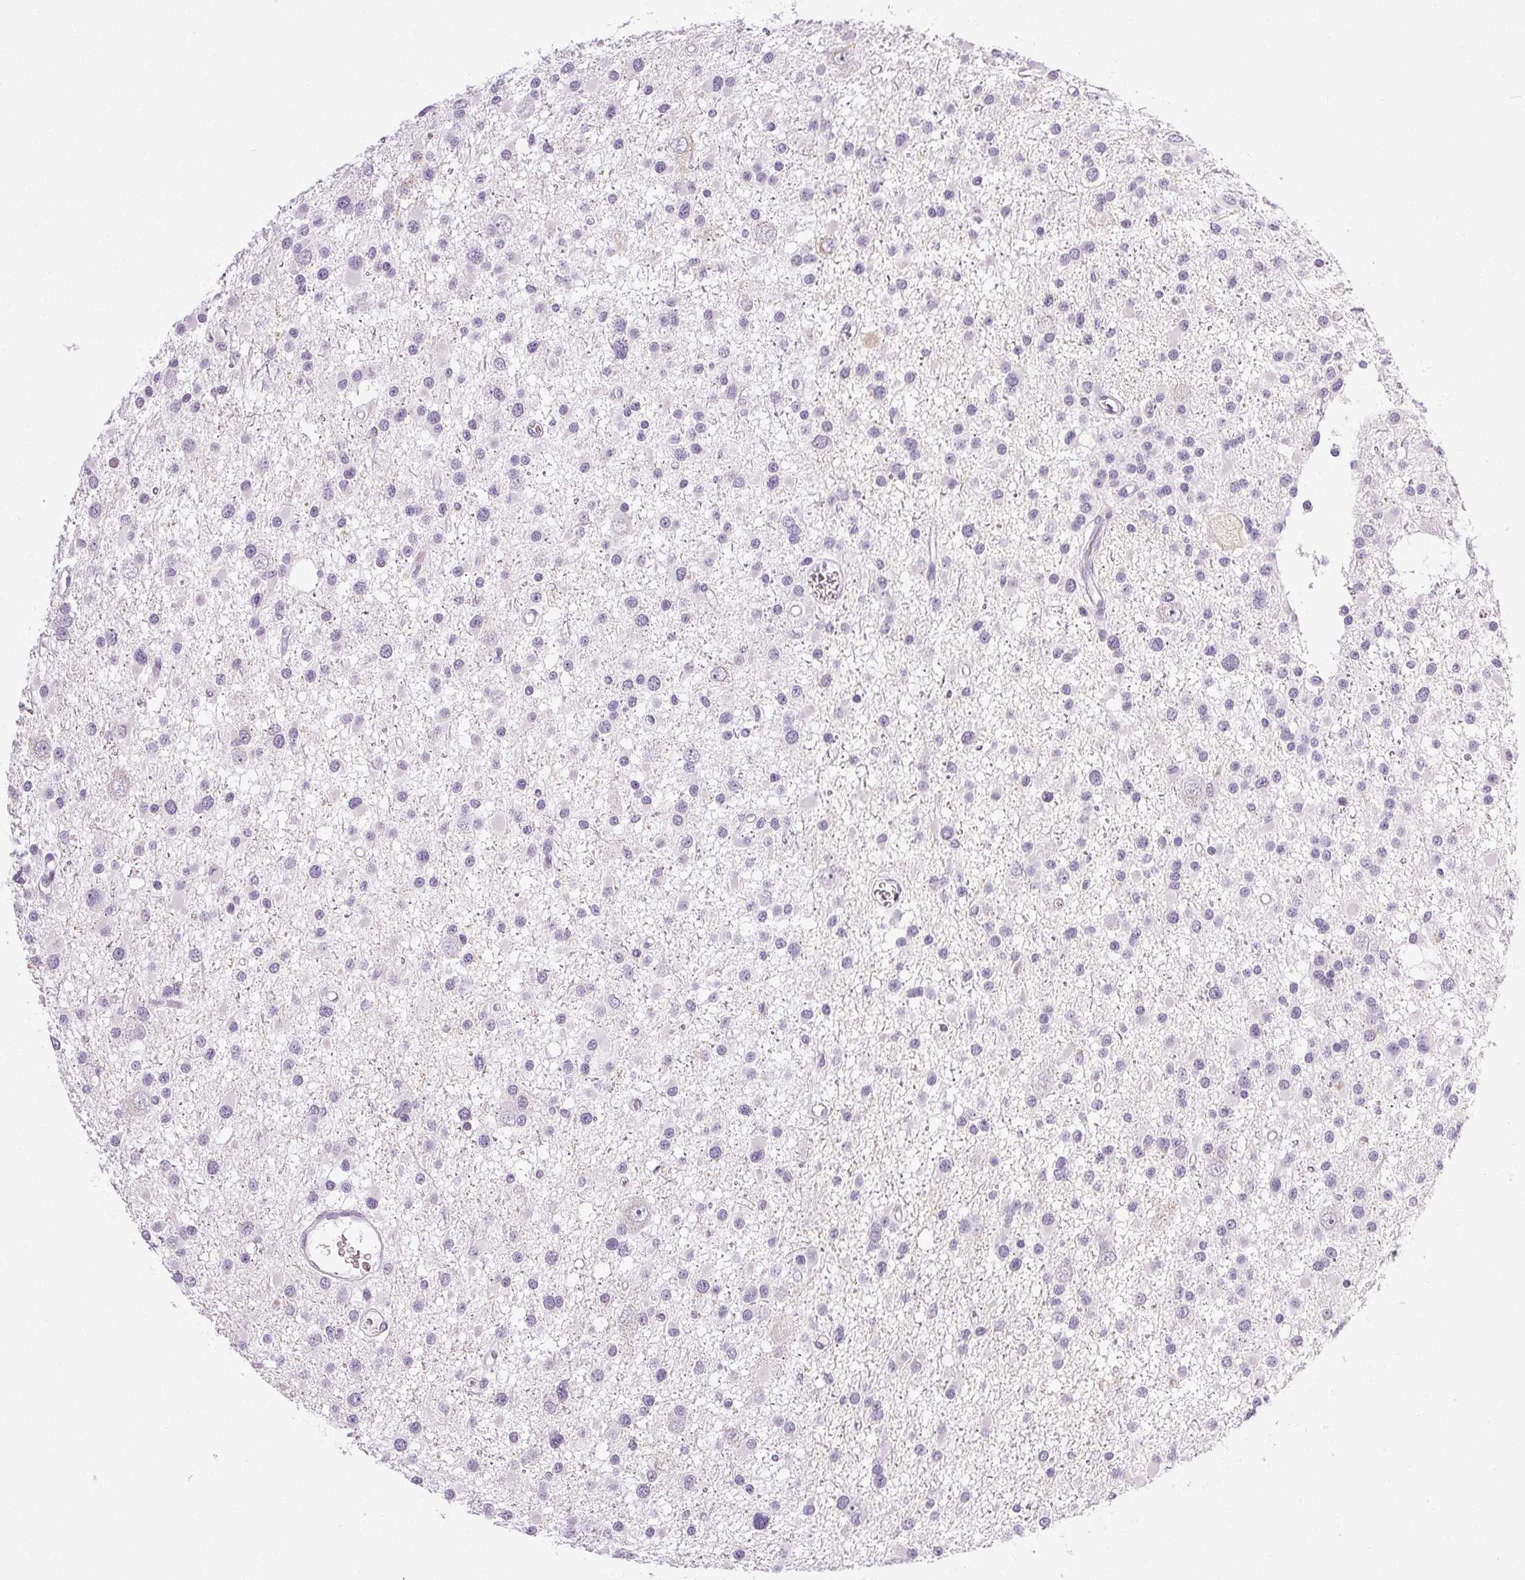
{"staining": {"intensity": "negative", "quantity": "none", "location": "none"}, "tissue": "glioma", "cell_type": "Tumor cells", "image_type": "cancer", "snomed": [{"axis": "morphology", "description": "Glioma, malignant, High grade"}, {"axis": "topography", "description": "Brain"}], "caption": "The photomicrograph displays no significant positivity in tumor cells of high-grade glioma (malignant).", "gene": "COL7A1", "patient": {"sex": "male", "age": 54}}